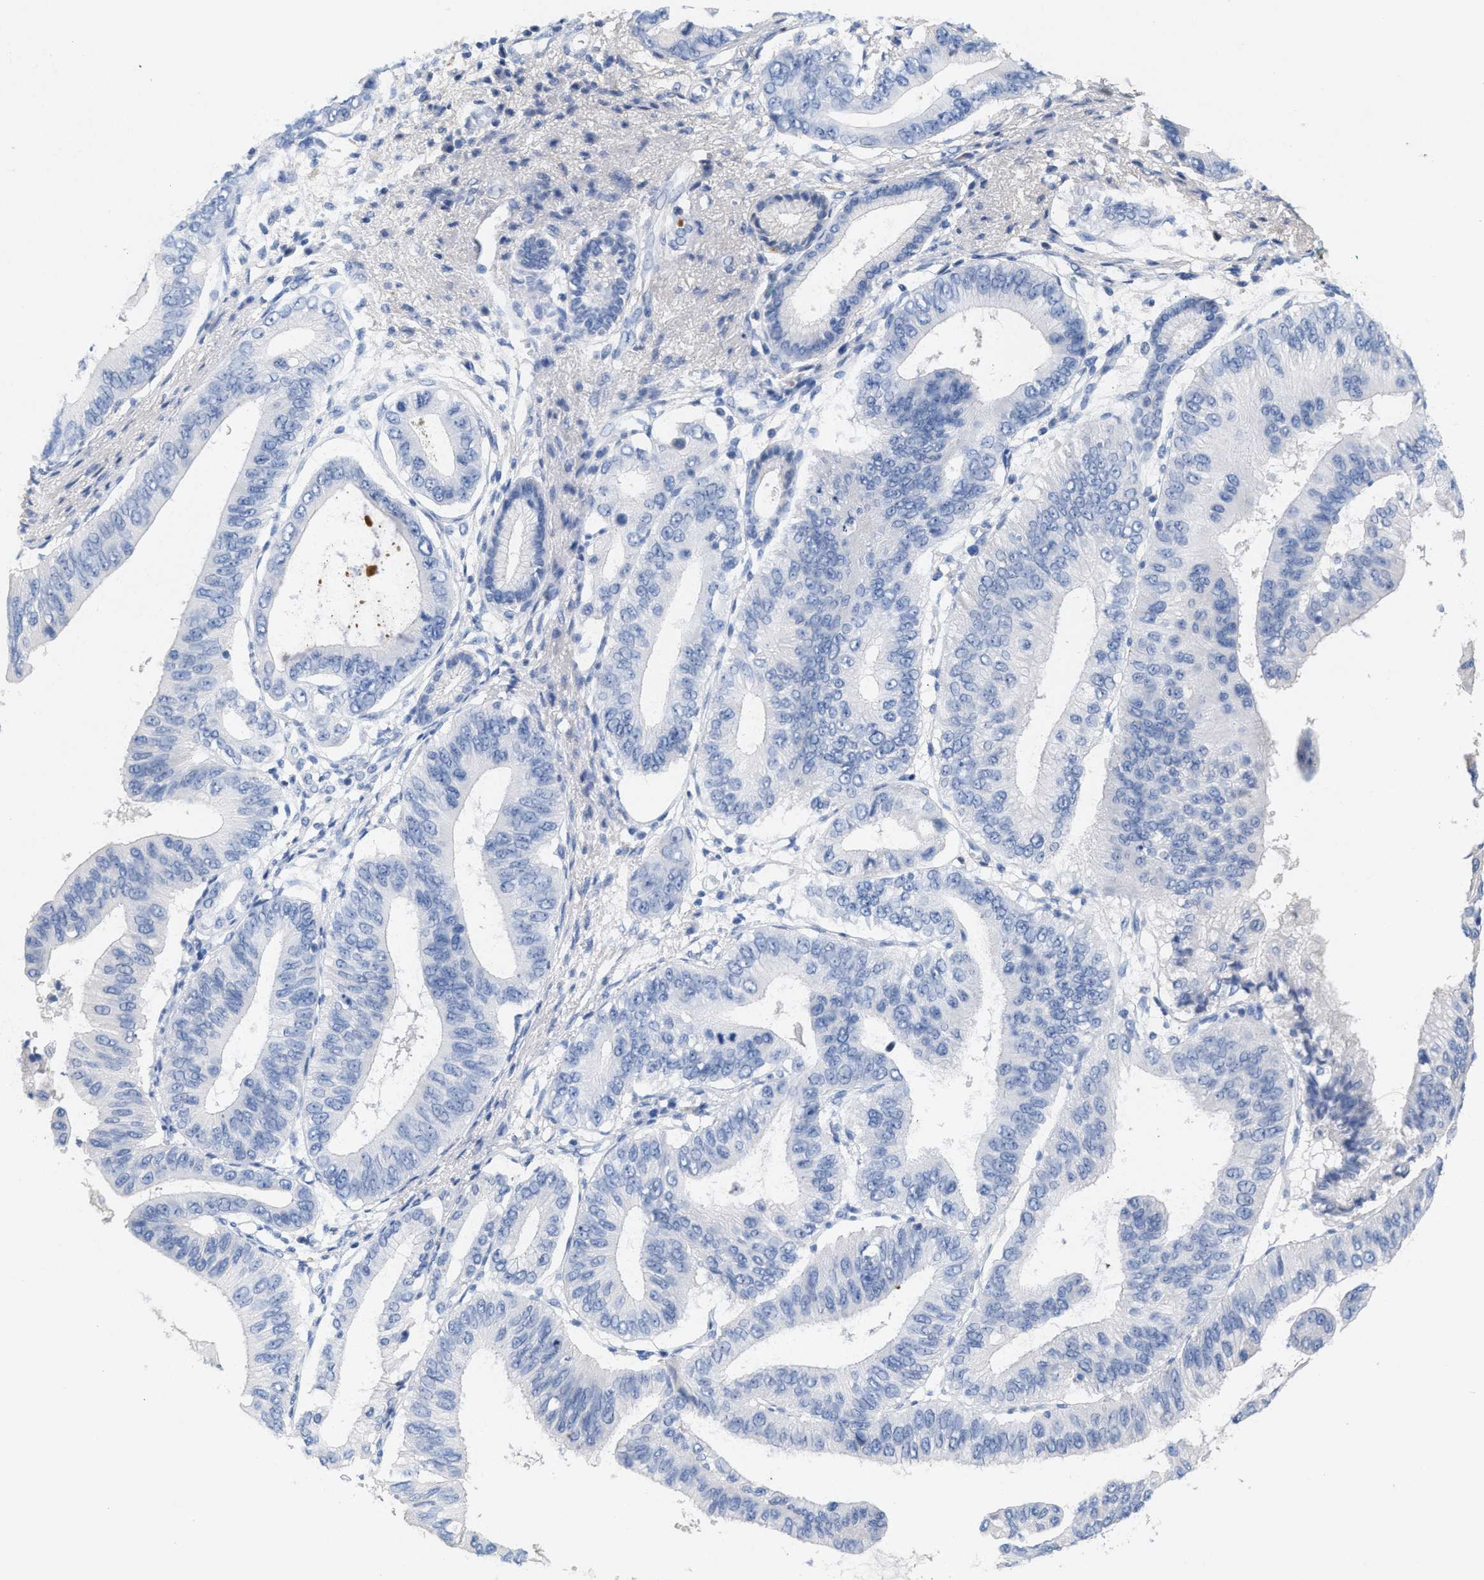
{"staining": {"intensity": "negative", "quantity": "none", "location": "none"}, "tissue": "pancreatic cancer", "cell_type": "Tumor cells", "image_type": "cancer", "snomed": [{"axis": "morphology", "description": "Adenocarcinoma, NOS"}, {"axis": "topography", "description": "Pancreas"}], "caption": "A micrograph of human pancreatic cancer is negative for staining in tumor cells.", "gene": "APOH", "patient": {"sex": "male", "age": 77}}